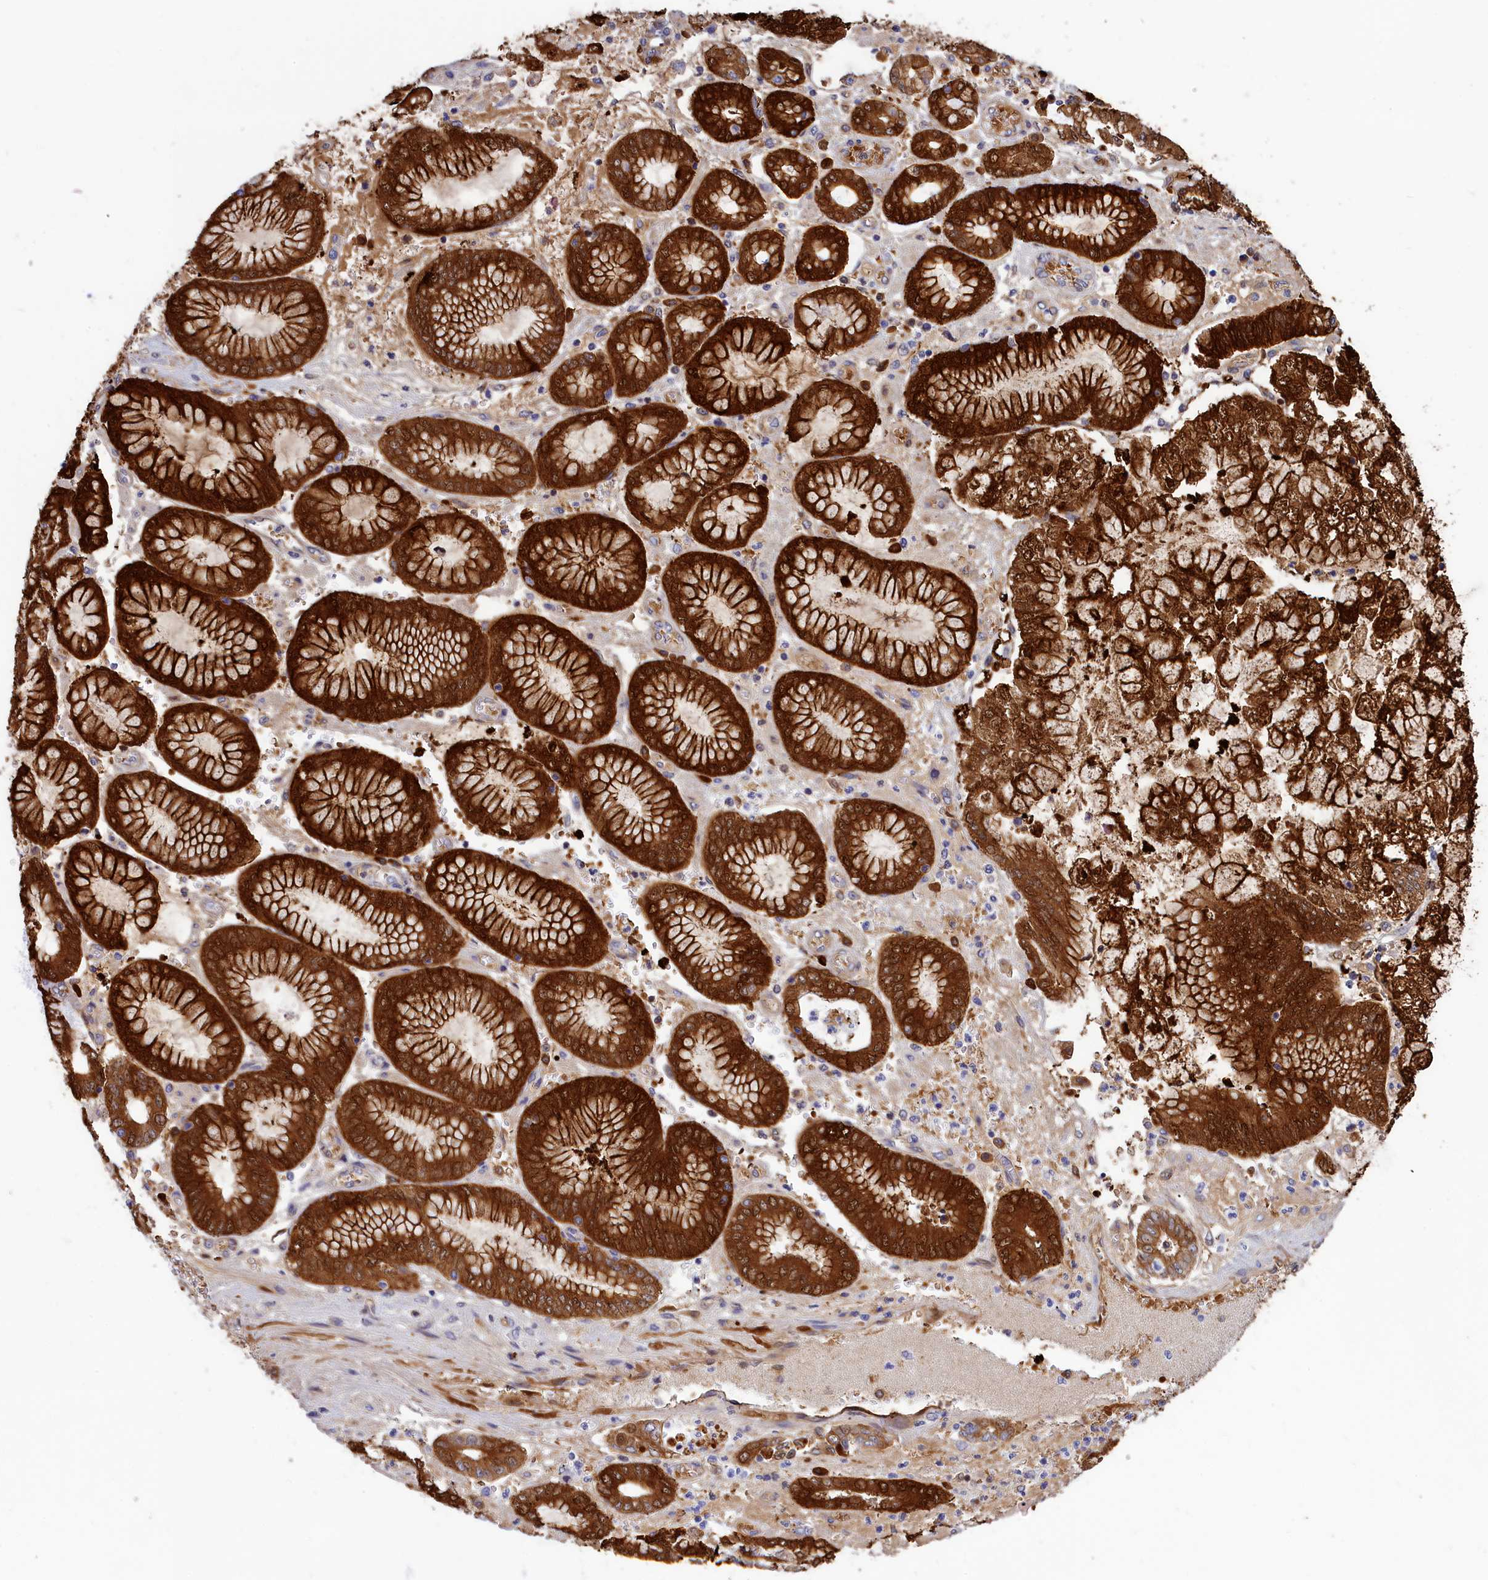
{"staining": {"intensity": "strong", "quantity": ">75%", "location": "cytoplasmic/membranous,nuclear"}, "tissue": "stomach cancer", "cell_type": "Tumor cells", "image_type": "cancer", "snomed": [{"axis": "morphology", "description": "Adenocarcinoma, NOS"}, {"axis": "topography", "description": "Stomach"}], "caption": "Immunohistochemical staining of adenocarcinoma (stomach) displays high levels of strong cytoplasmic/membranous and nuclear protein positivity in approximately >75% of tumor cells.", "gene": "ABCC12", "patient": {"sex": "male", "age": 76}}